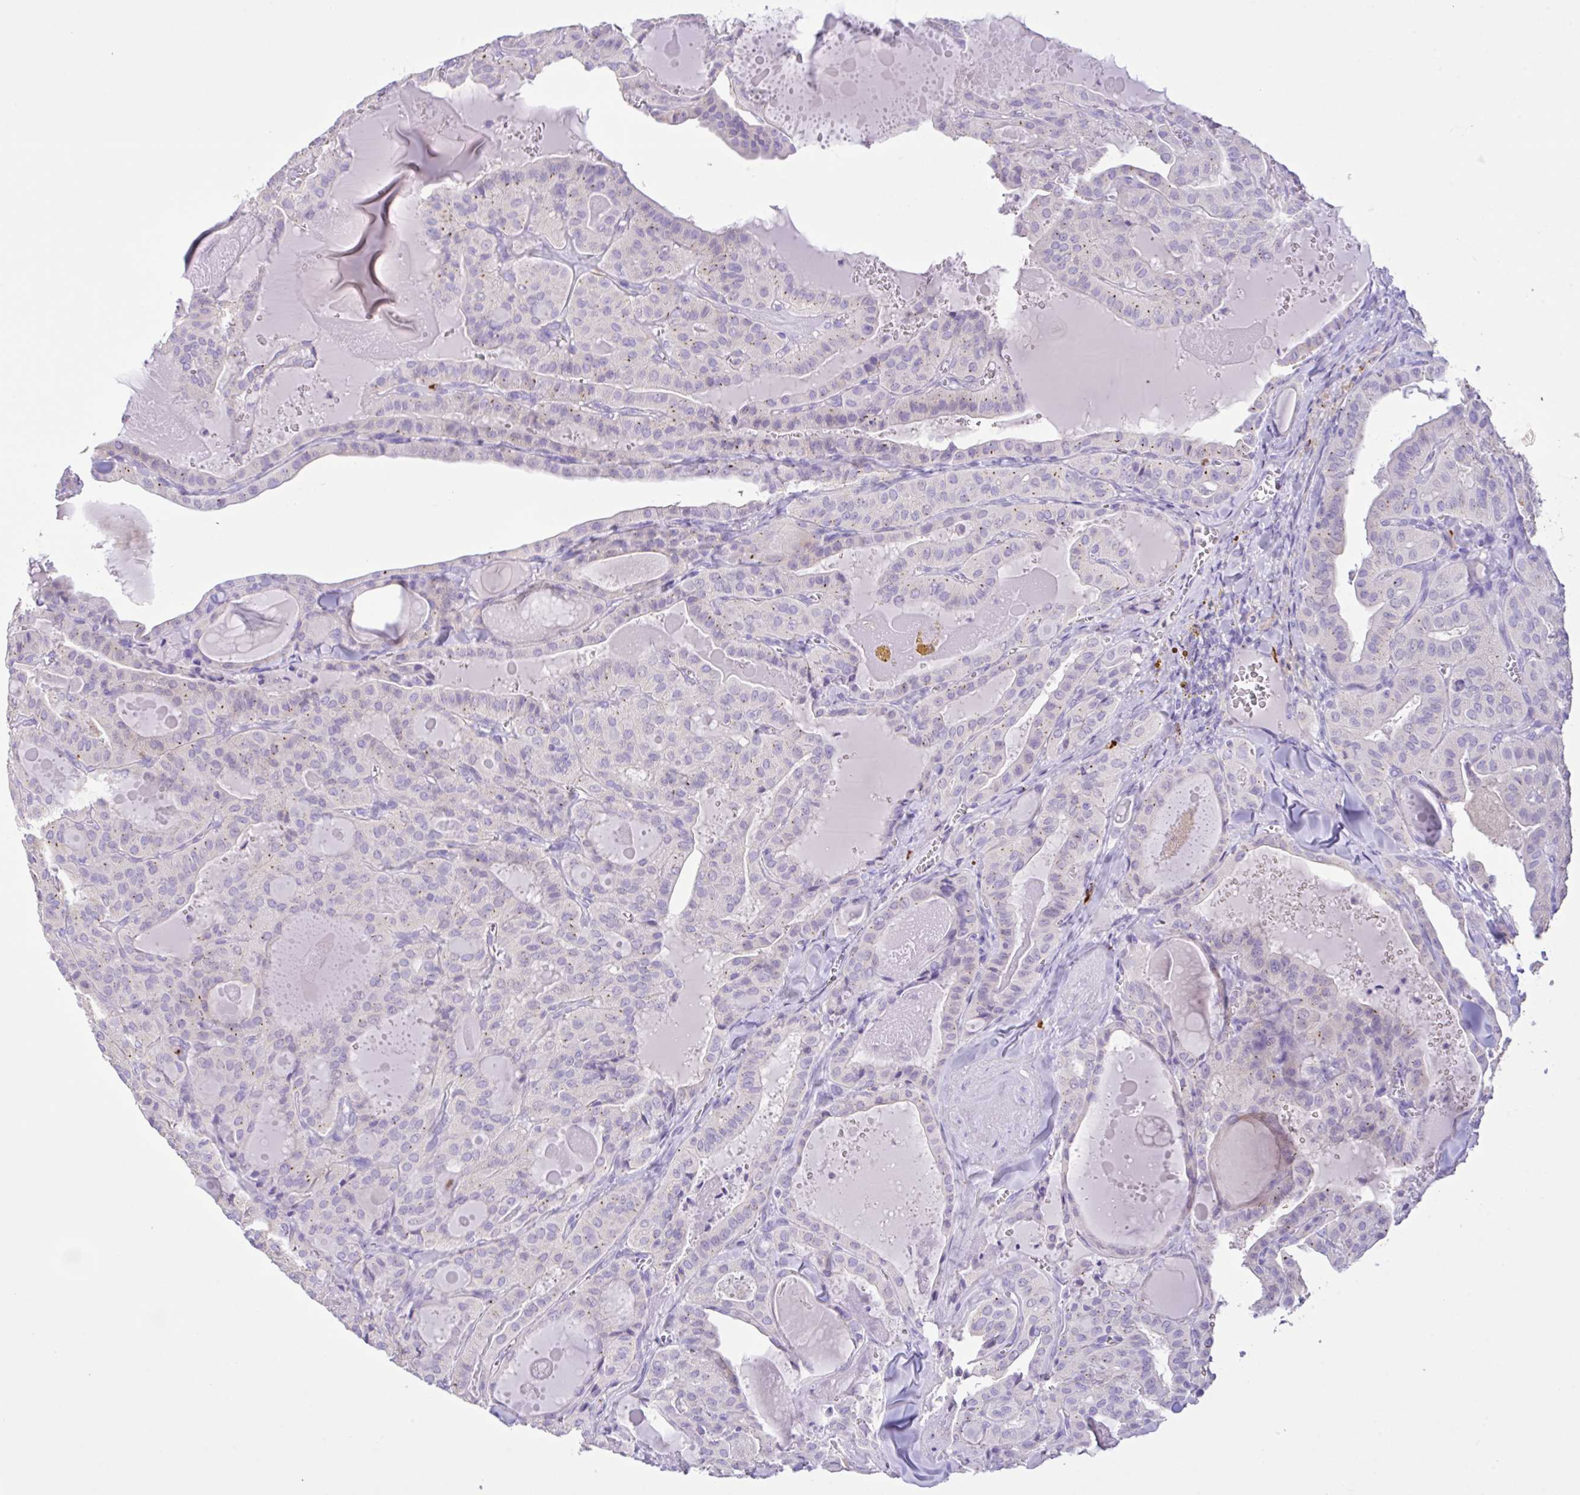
{"staining": {"intensity": "negative", "quantity": "none", "location": "none"}, "tissue": "thyroid cancer", "cell_type": "Tumor cells", "image_type": "cancer", "snomed": [{"axis": "morphology", "description": "Papillary adenocarcinoma, NOS"}, {"axis": "topography", "description": "Thyroid gland"}], "caption": "Protein analysis of papillary adenocarcinoma (thyroid) exhibits no significant staining in tumor cells.", "gene": "CST11", "patient": {"sex": "male", "age": 52}}